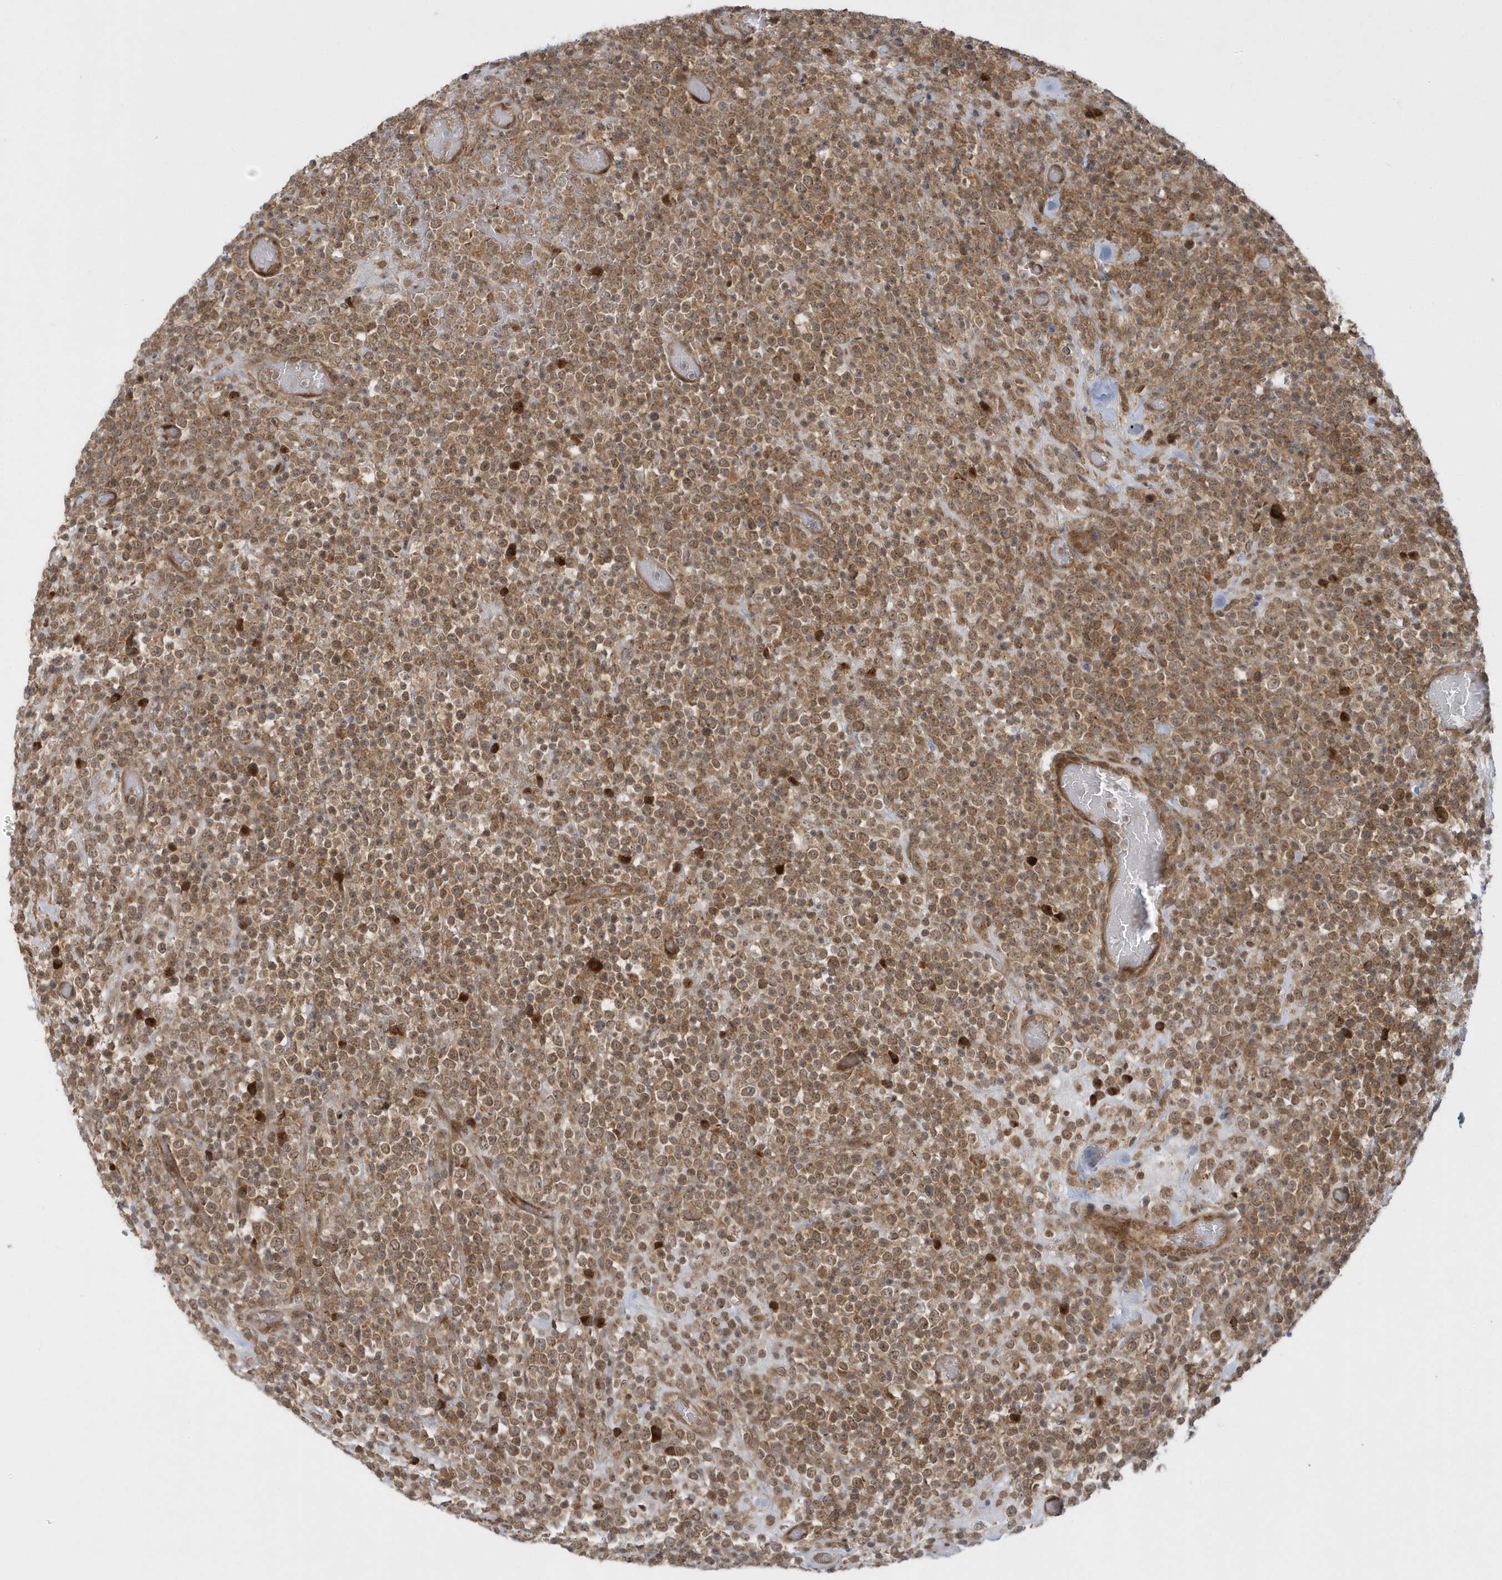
{"staining": {"intensity": "moderate", "quantity": ">75%", "location": "cytoplasmic/membranous"}, "tissue": "lymphoma", "cell_type": "Tumor cells", "image_type": "cancer", "snomed": [{"axis": "morphology", "description": "Malignant lymphoma, non-Hodgkin's type, High grade"}, {"axis": "topography", "description": "Colon"}], "caption": "High-grade malignant lymphoma, non-Hodgkin's type tissue displays moderate cytoplasmic/membranous positivity in about >75% of tumor cells, visualized by immunohistochemistry. The protein is shown in brown color, while the nuclei are stained blue.", "gene": "ATG4A", "patient": {"sex": "female", "age": 53}}